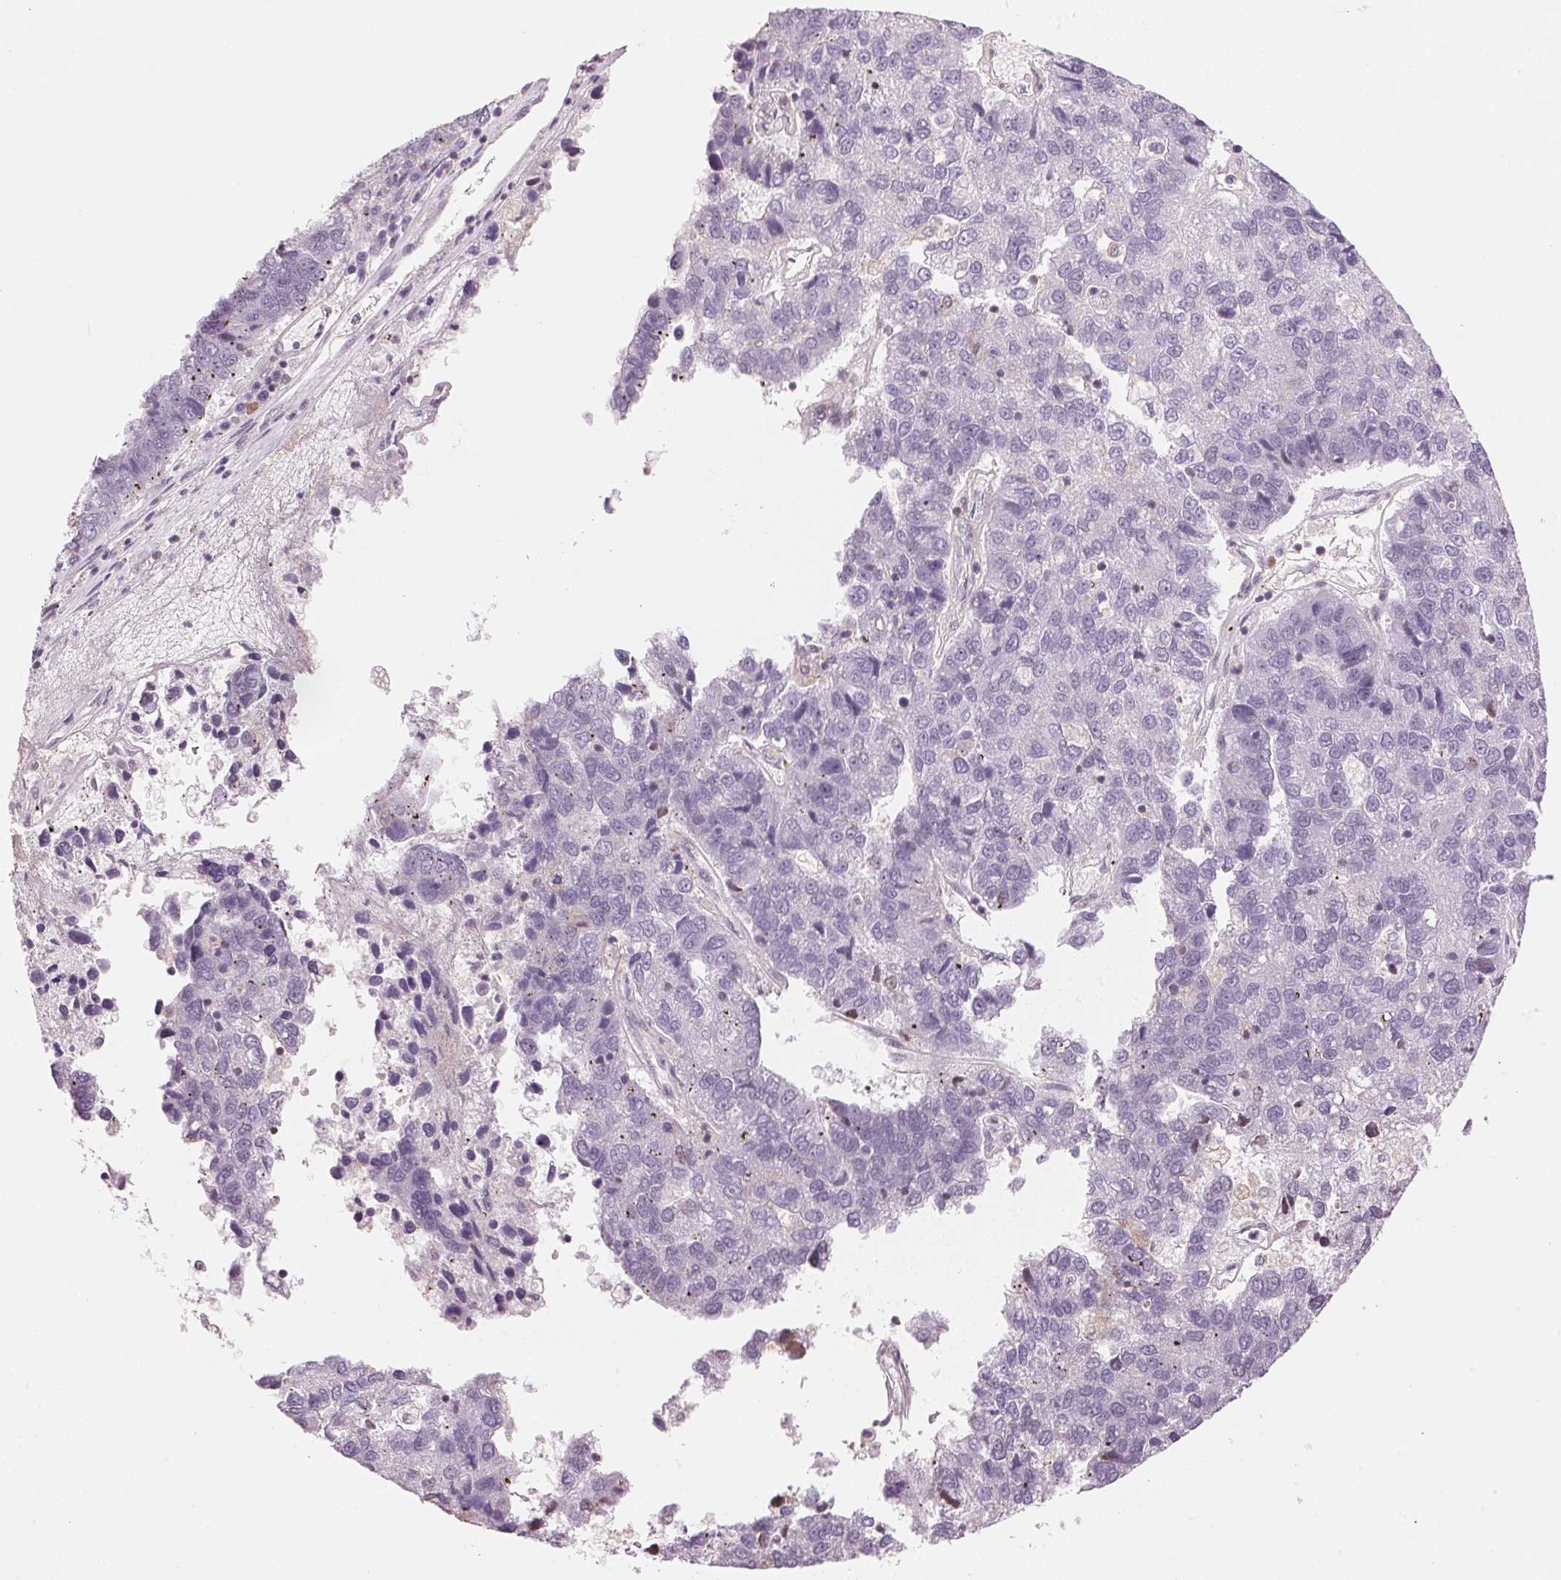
{"staining": {"intensity": "negative", "quantity": "none", "location": "none"}, "tissue": "pancreatic cancer", "cell_type": "Tumor cells", "image_type": "cancer", "snomed": [{"axis": "morphology", "description": "Adenocarcinoma, NOS"}, {"axis": "topography", "description": "Pancreas"}], "caption": "An image of human pancreatic cancer (adenocarcinoma) is negative for staining in tumor cells. (DAB (3,3'-diaminobenzidine) immunohistochemistry (IHC), high magnification).", "gene": "HNRNPDL", "patient": {"sex": "female", "age": 61}}